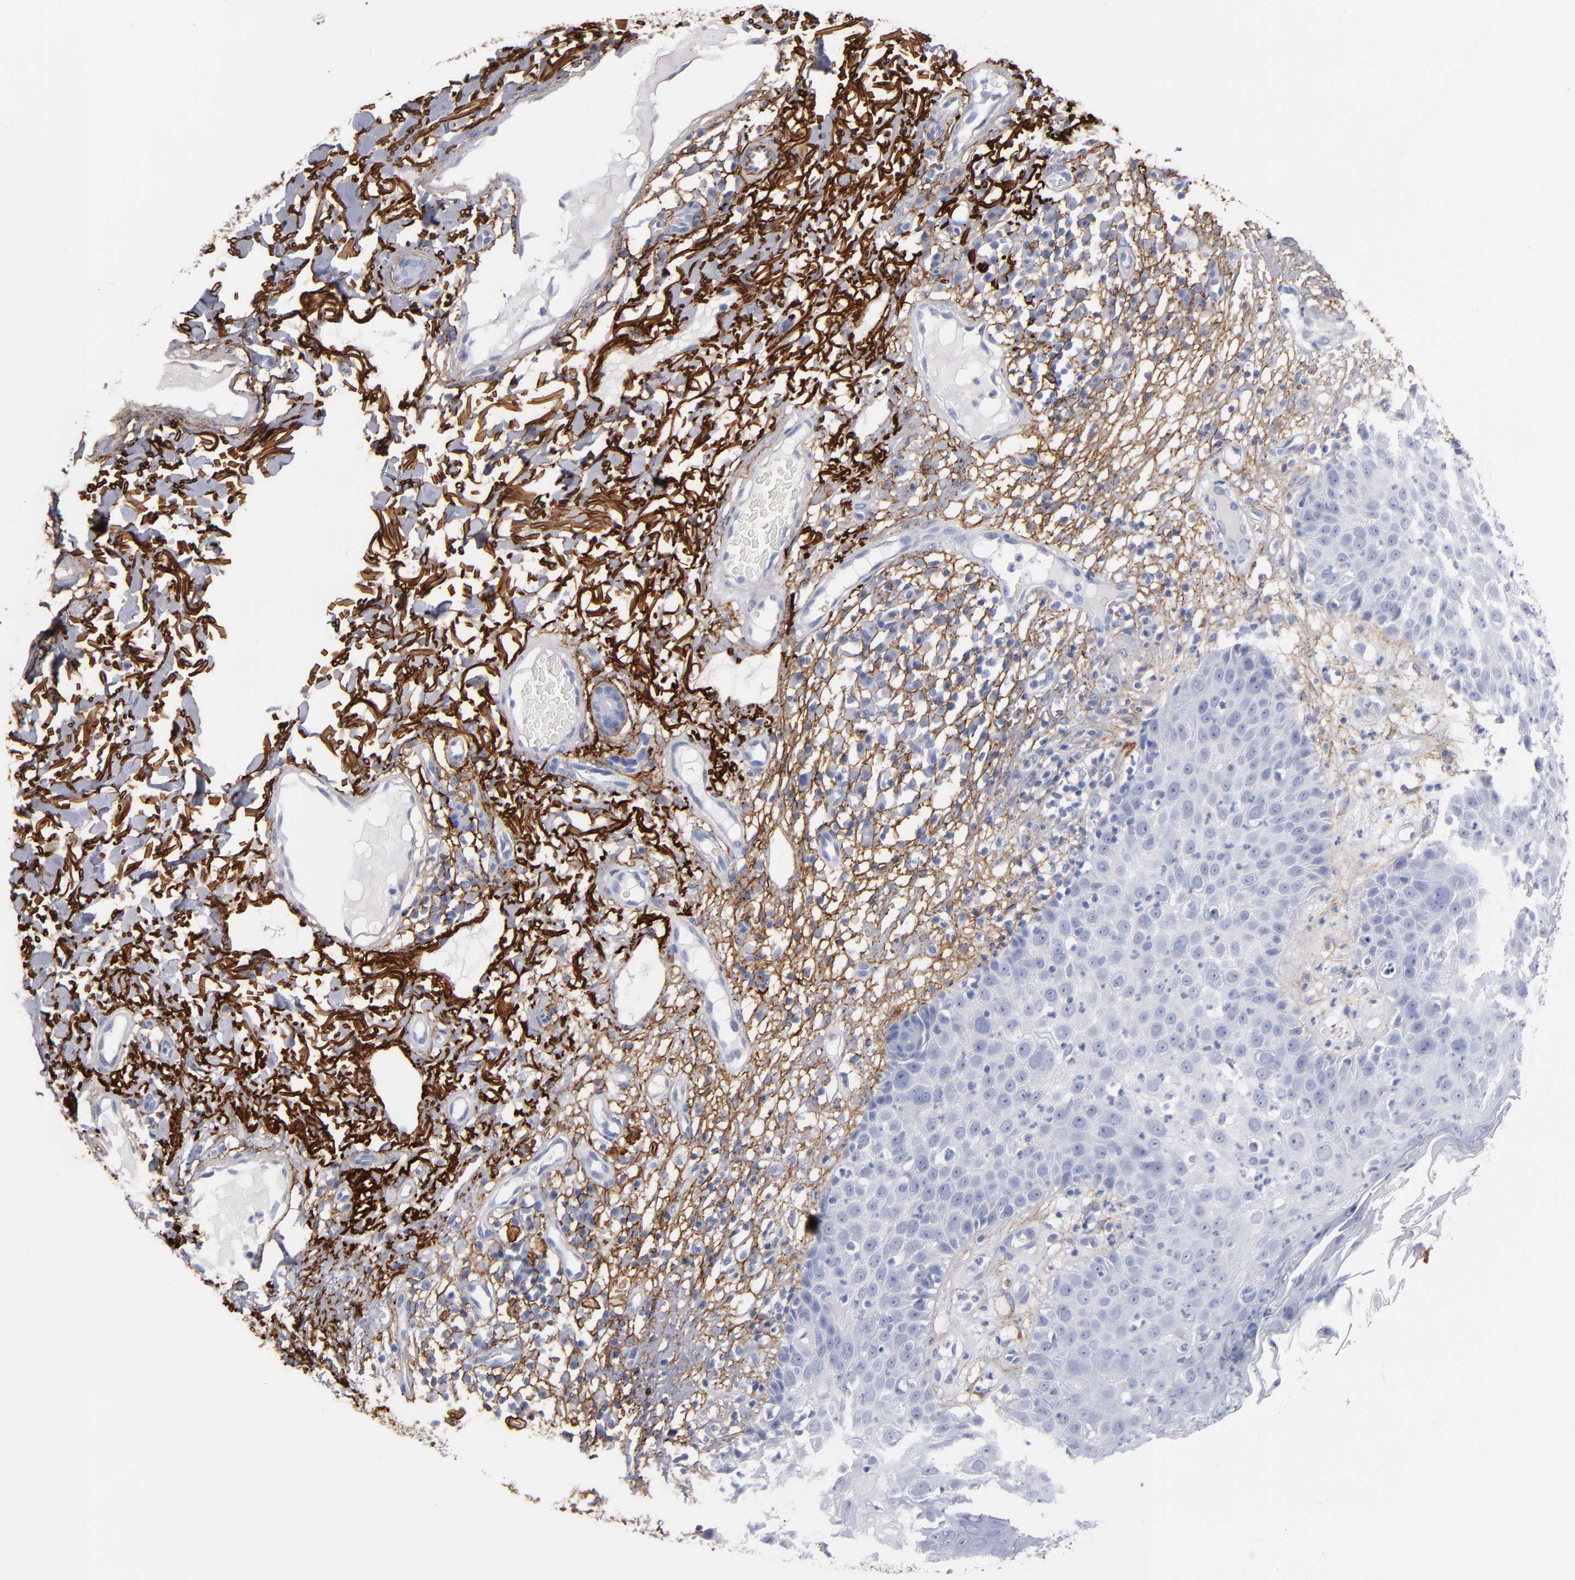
{"staining": {"intensity": "negative", "quantity": "none", "location": "none"}, "tissue": "skin cancer", "cell_type": "Tumor cells", "image_type": "cancer", "snomed": [{"axis": "morphology", "description": "Squamous cell carcinoma, NOS"}, {"axis": "topography", "description": "Skin"}], "caption": "DAB (3,3'-diaminobenzidine) immunohistochemical staining of skin squamous cell carcinoma reveals no significant expression in tumor cells.", "gene": "EMILIN1", "patient": {"sex": "male", "age": 87}}